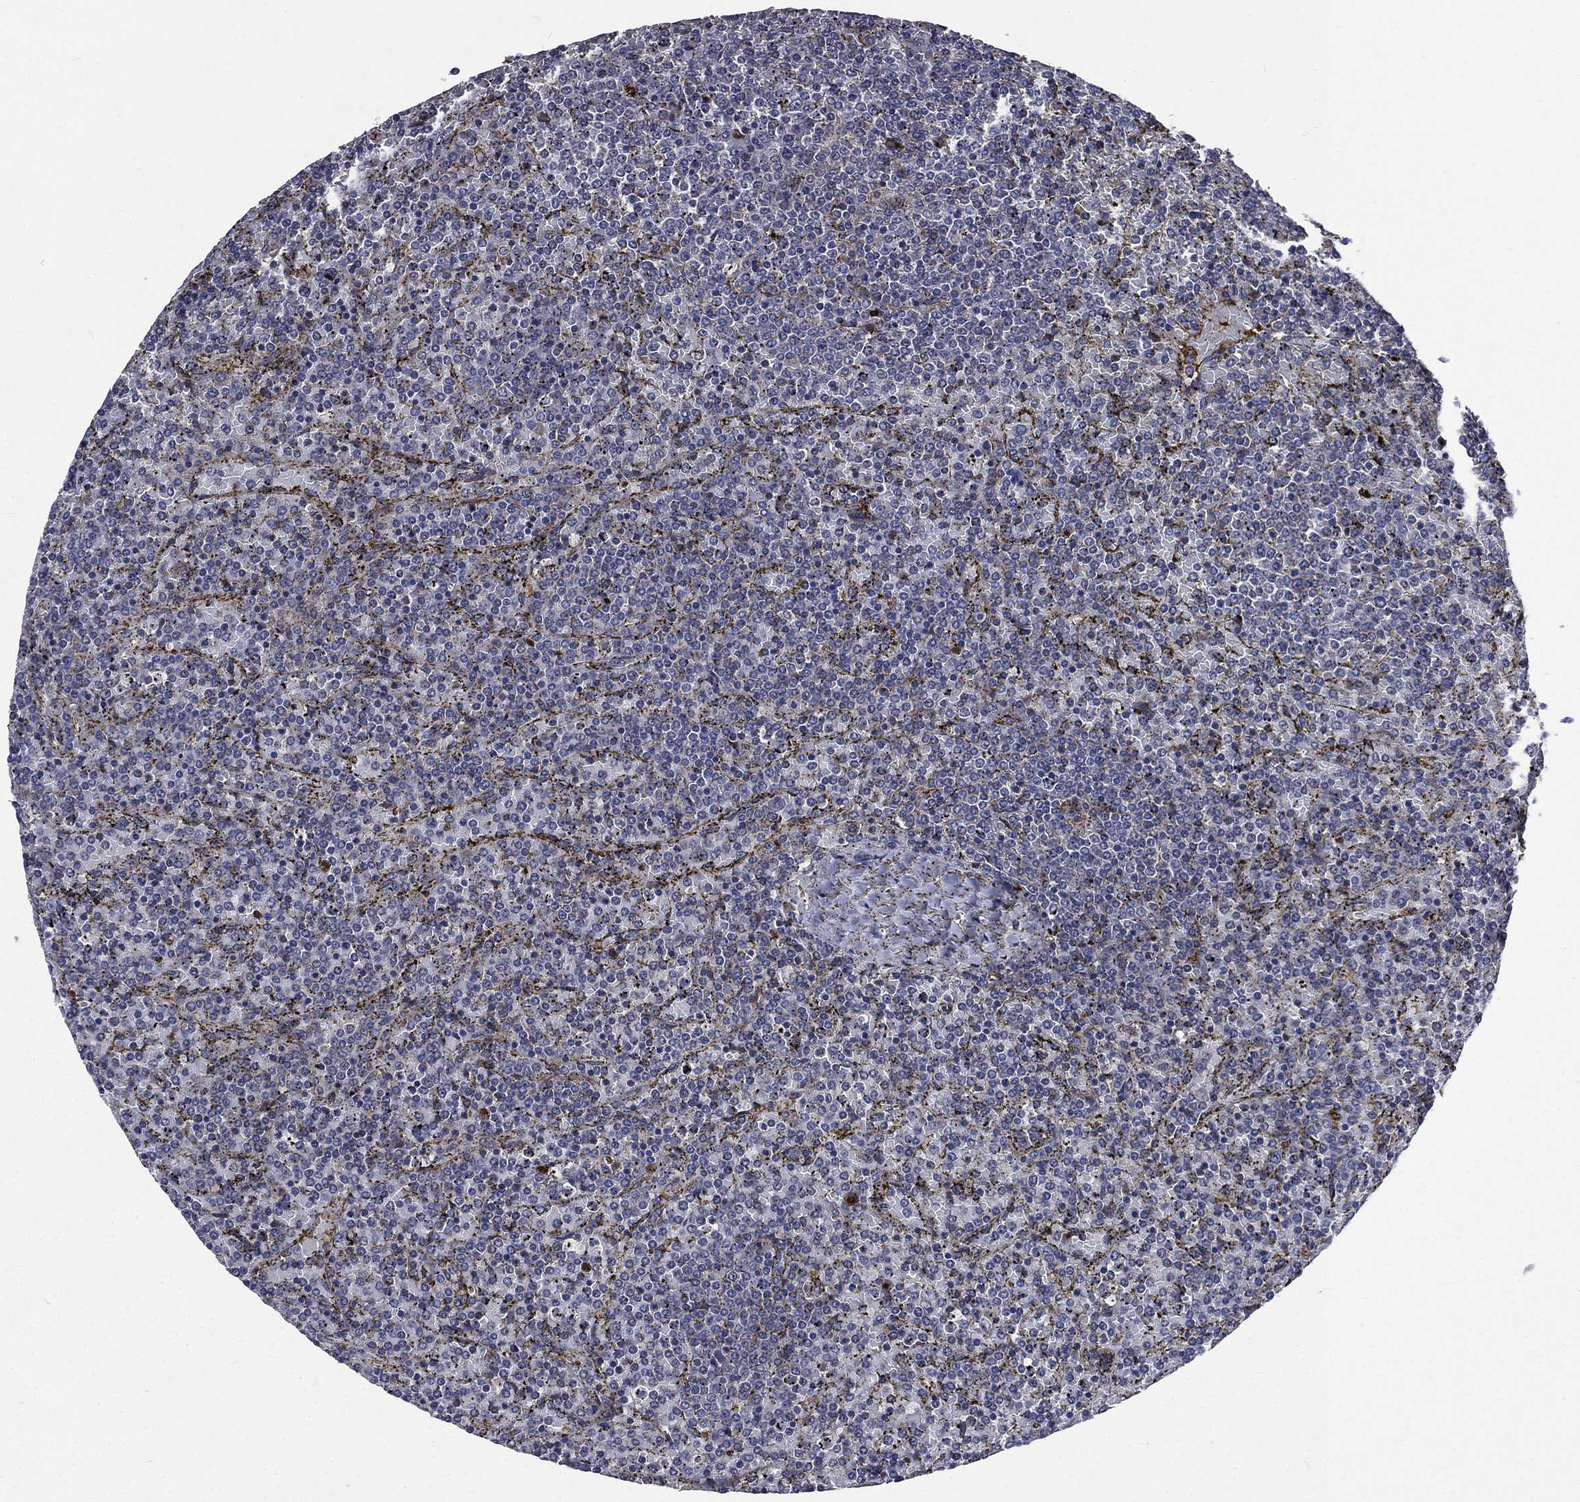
{"staining": {"intensity": "negative", "quantity": "none", "location": "none"}, "tissue": "lymphoma", "cell_type": "Tumor cells", "image_type": "cancer", "snomed": [{"axis": "morphology", "description": "Malignant lymphoma, non-Hodgkin's type, Low grade"}, {"axis": "topography", "description": "Spleen"}], "caption": "This micrograph is of malignant lymphoma, non-Hodgkin's type (low-grade) stained with immunohistochemistry (IHC) to label a protein in brown with the nuclei are counter-stained blue. There is no positivity in tumor cells.", "gene": "FGG", "patient": {"sex": "female", "age": 77}}